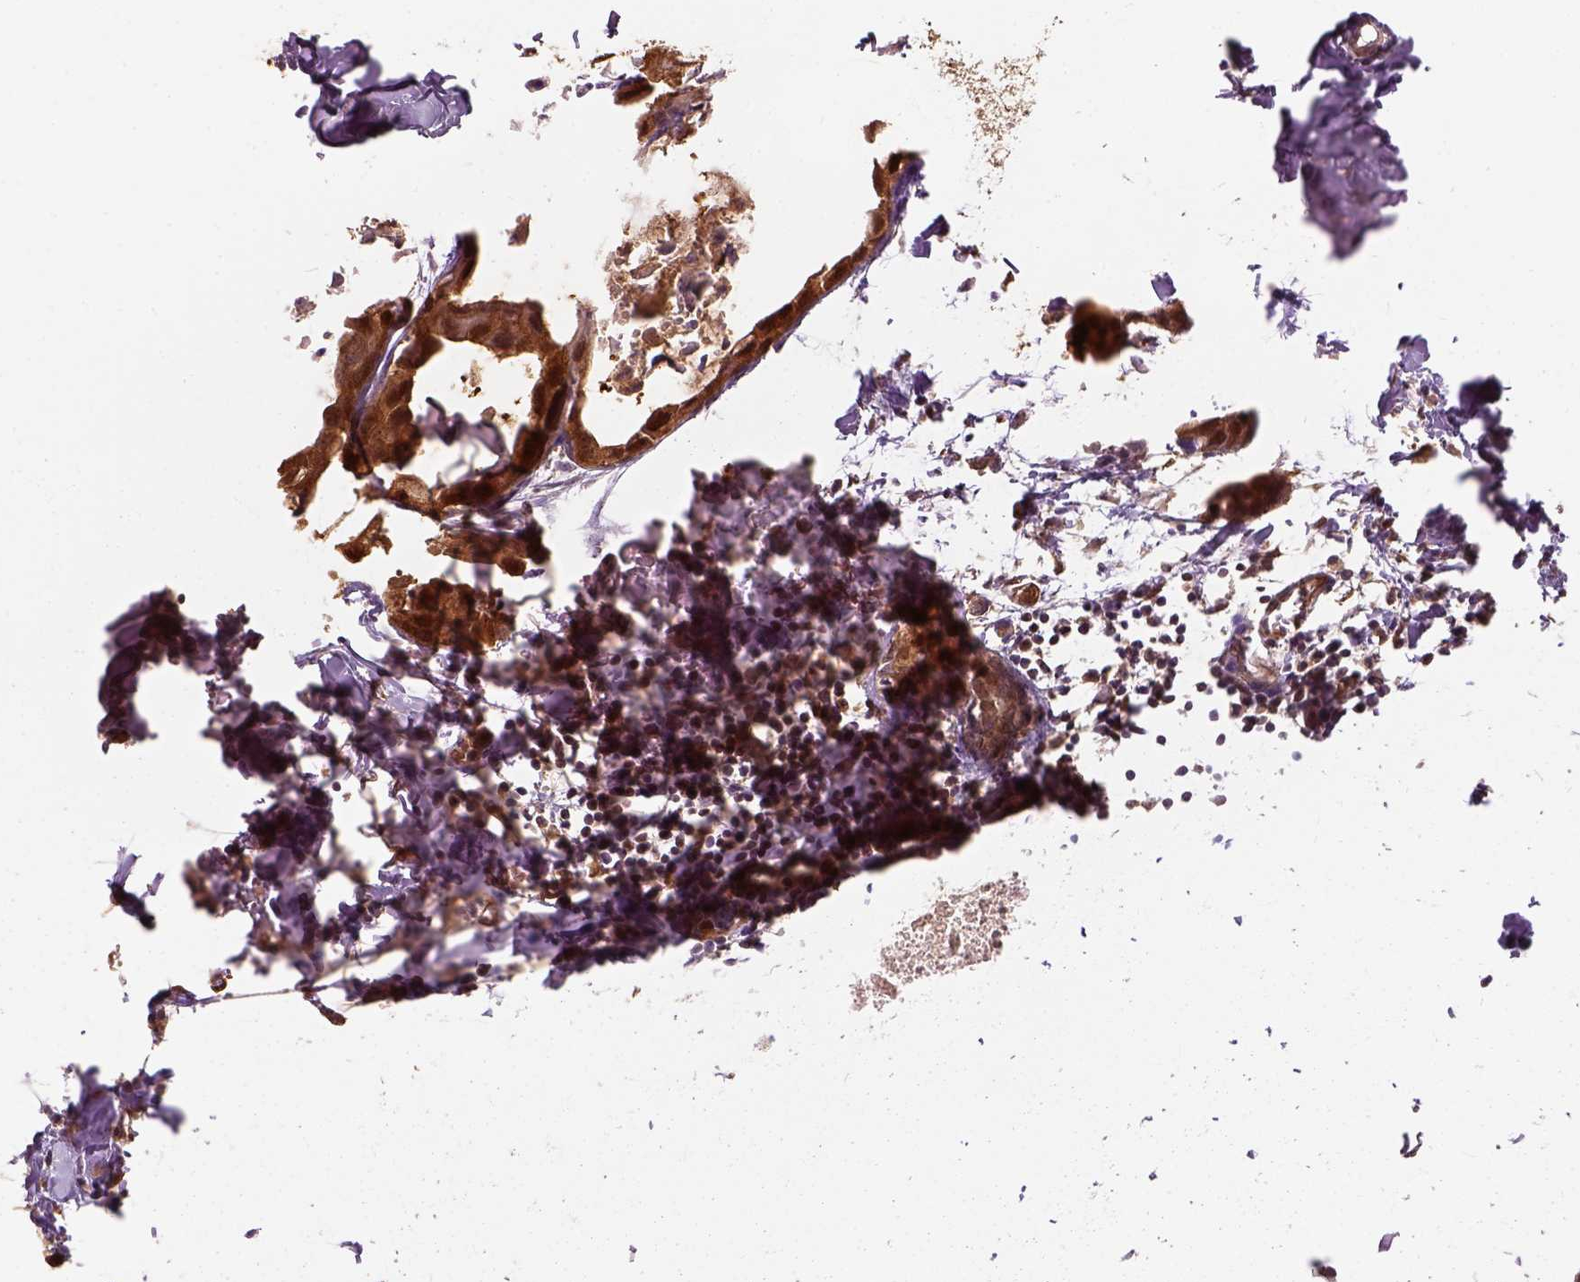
{"staining": {"intensity": "strong", "quantity": ">75%", "location": "cytoplasmic/membranous,nuclear"}, "tissue": "breast cancer", "cell_type": "Tumor cells", "image_type": "cancer", "snomed": [{"axis": "morphology", "description": "Duct carcinoma"}, {"axis": "topography", "description": "Breast"}], "caption": "Immunohistochemistry of human breast infiltrating ductal carcinoma shows high levels of strong cytoplasmic/membranous and nuclear positivity in approximately >75% of tumor cells.", "gene": "GPI", "patient": {"sex": "female", "age": 38}}